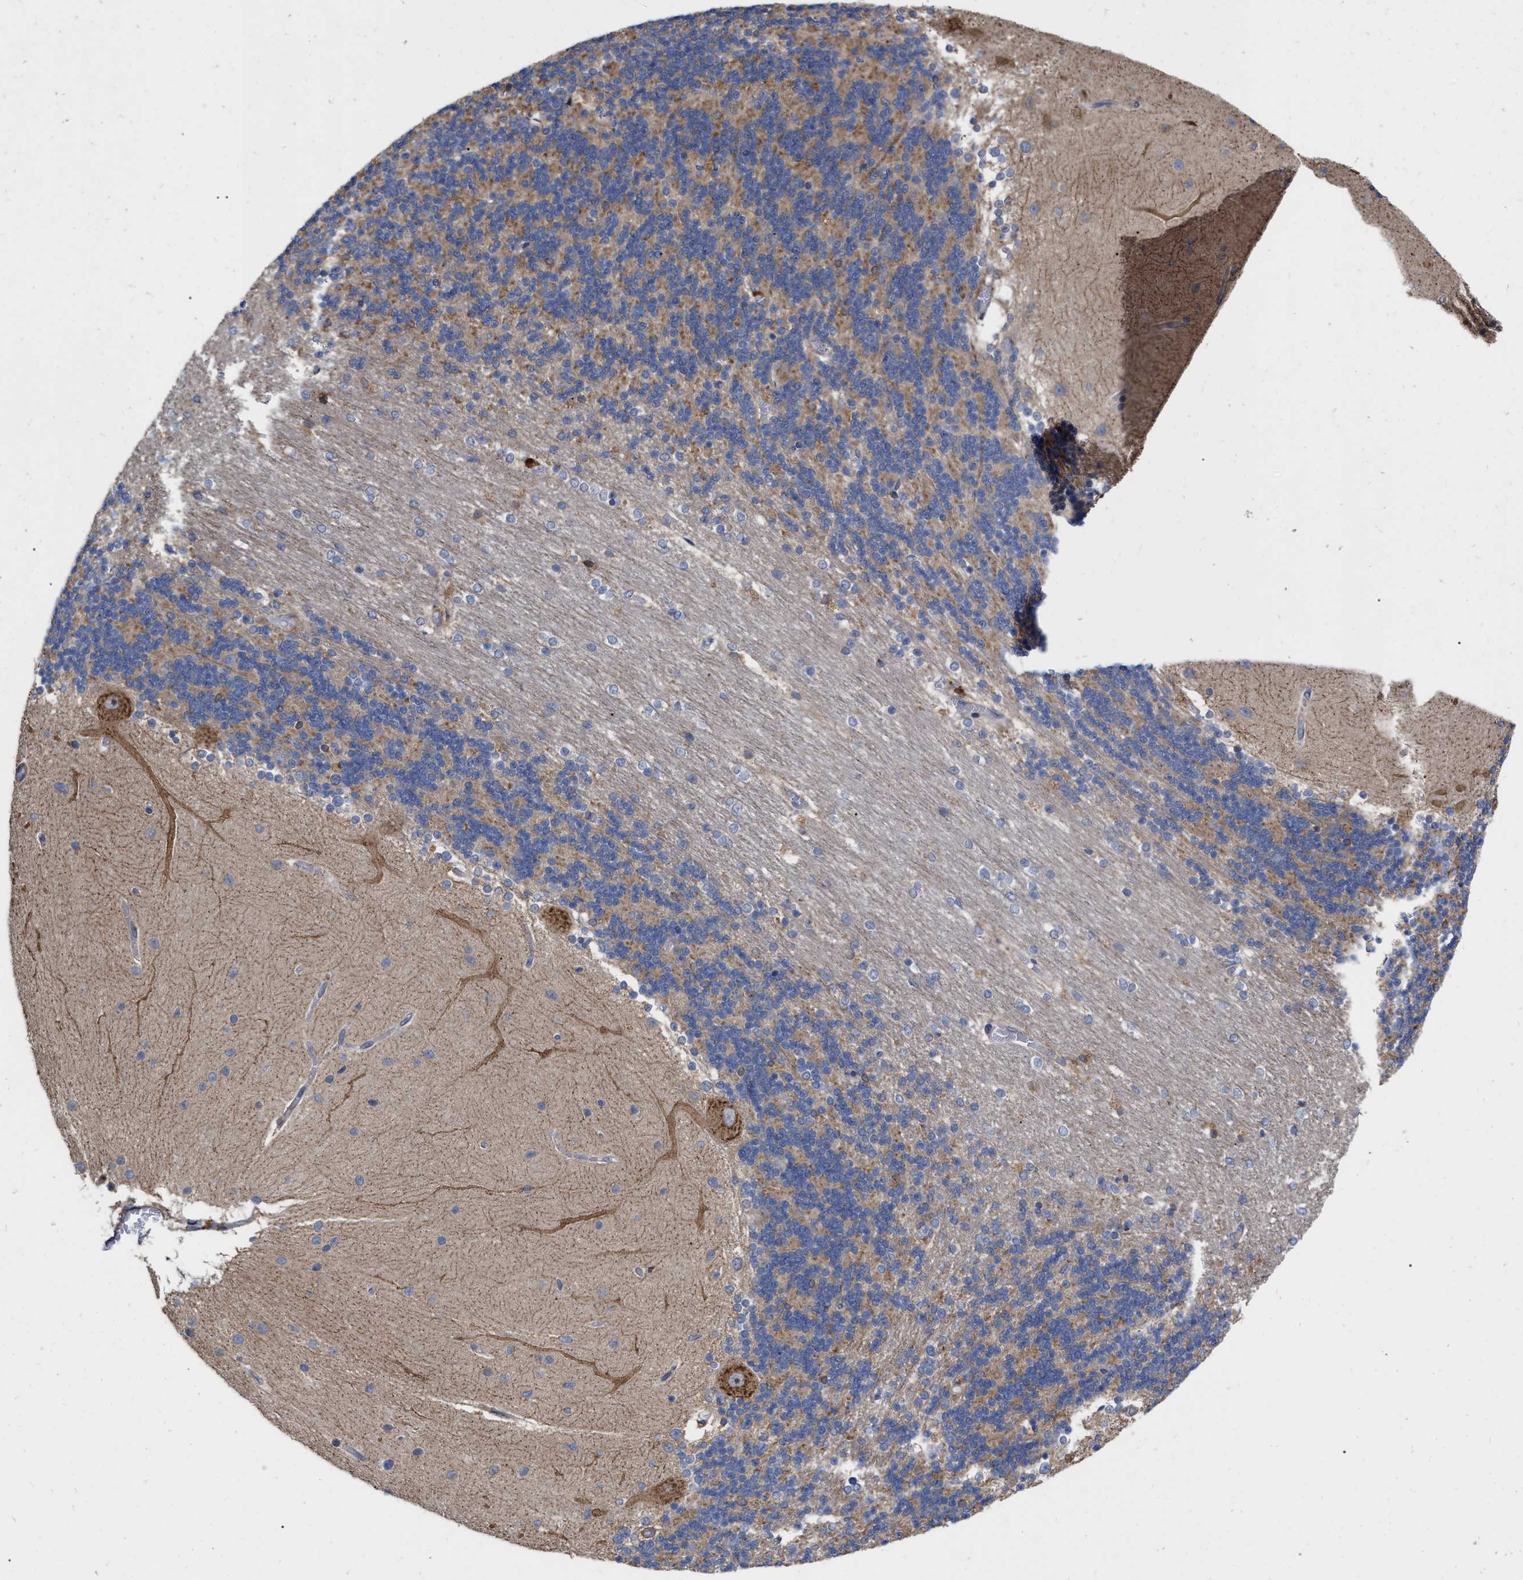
{"staining": {"intensity": "weak", "quantity": "<25%", "location": "cytoplasmic/membranous"}, "tissue": "cerebellum", "cell_type": "Cells in granular layer", "image_type": "normal", "snomed": [{"axis": "morphology", "description": "Normal tissue, NOS"}, {"axis": "topography", "description": "Cerebellum"}], "caption": "The histopathology image displays no staining of cells in granular layer in unremarkable cerebellum.", "gene": "MLST8", "patient": {"sex": "female", "age": 54}}